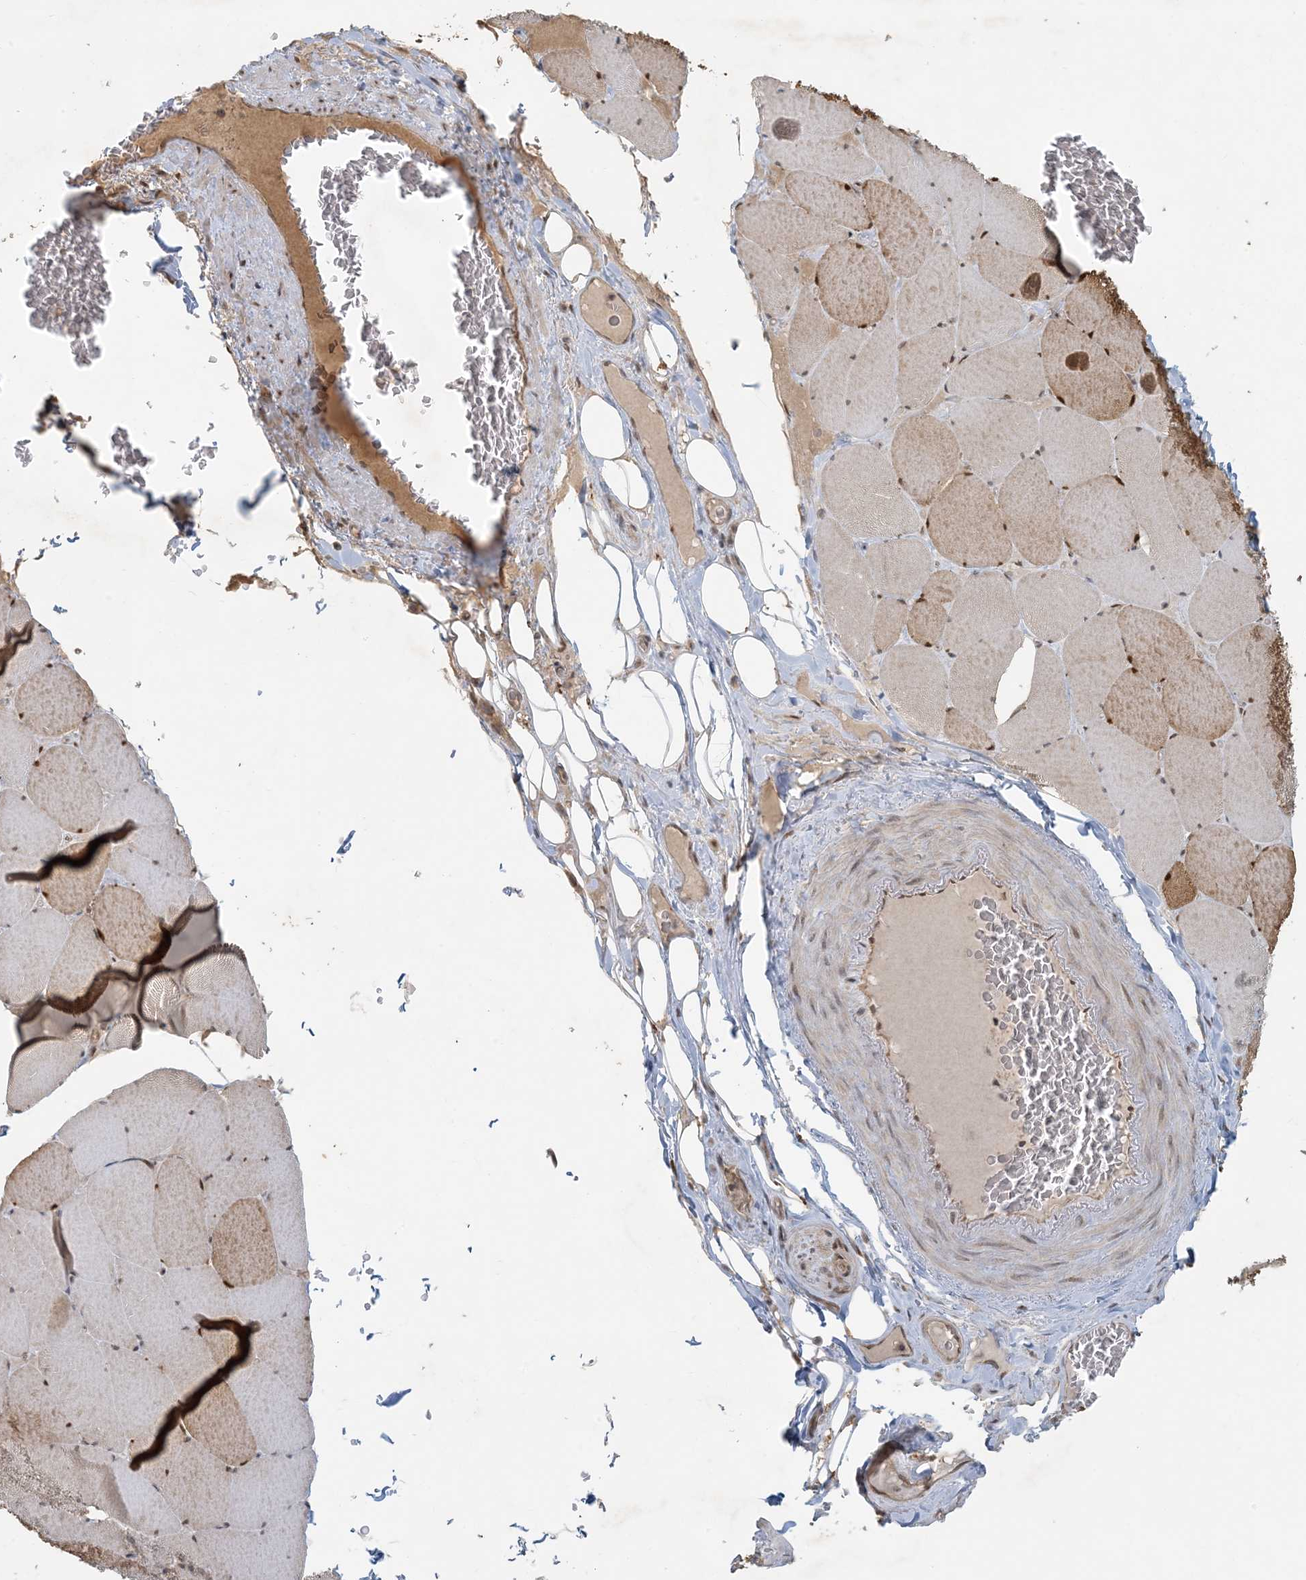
{"staining": {"intensity": "strong", "quantity": "25%-75%", "location": "cytoplasmic/membranous,nuclear"}, "tissue": "skeletal muscle", "cell_type": "Myocytes", "image_type": "normal", "snomed": [{"axis": "morphology", "description": "Normal tissue, NOS"}, {"axis": "topography", "description": "Skeletal muscle"}, {"axis": "topography", "description": "Head-Neck"}], "caption": "A brown stain shows strong cytoplasmic/membranous,nuclear positivity of a protein in myocytes of benign human skeletal muscle.", "gene": "BCORL1", "patient": {"sex": "male", "age": 66}}